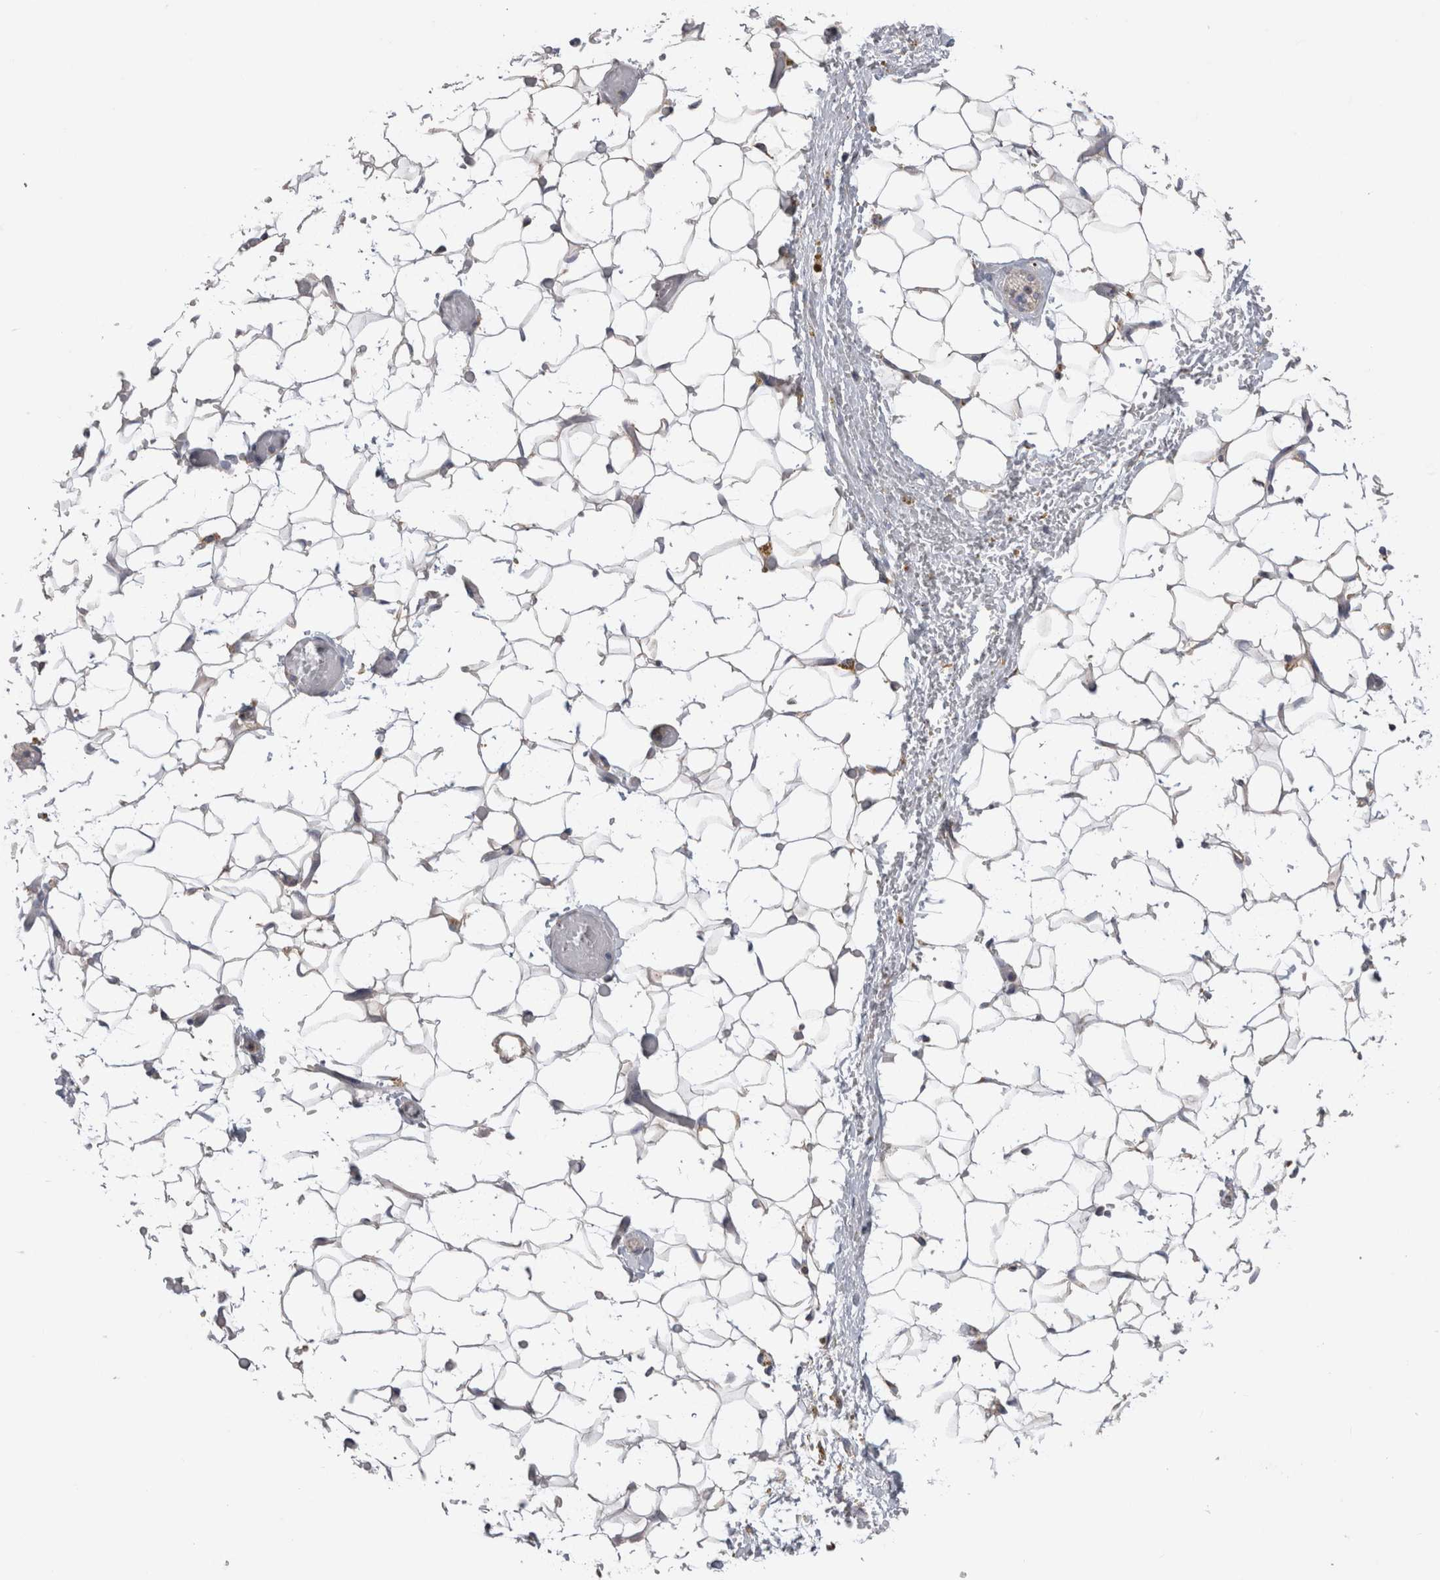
{"staining": {"intensity": "negative", "quantity": "none", "location": "none"}, "tissue": "adipose tissue", "cell_type": "Adipocytes", "image_type": "normal", "snomed": [{"axis": "morphology", "description": "Normal tissue, NOS"}, {"axis": "topography", "description": "Kidney"}, {"axis": "topography", "description": "Peripheral nerve tissue"}], "caption": "Adipocytes are negative for brown protein staining in normal adipose tissue. The staining was performed using DAB to visualize the protein expression in brown, while the nuclei were stained in blue with hematoxylin (Magnification: 20x).", "gene": "ATXN3L", "patient": {"sex": "male", "age": 7}}